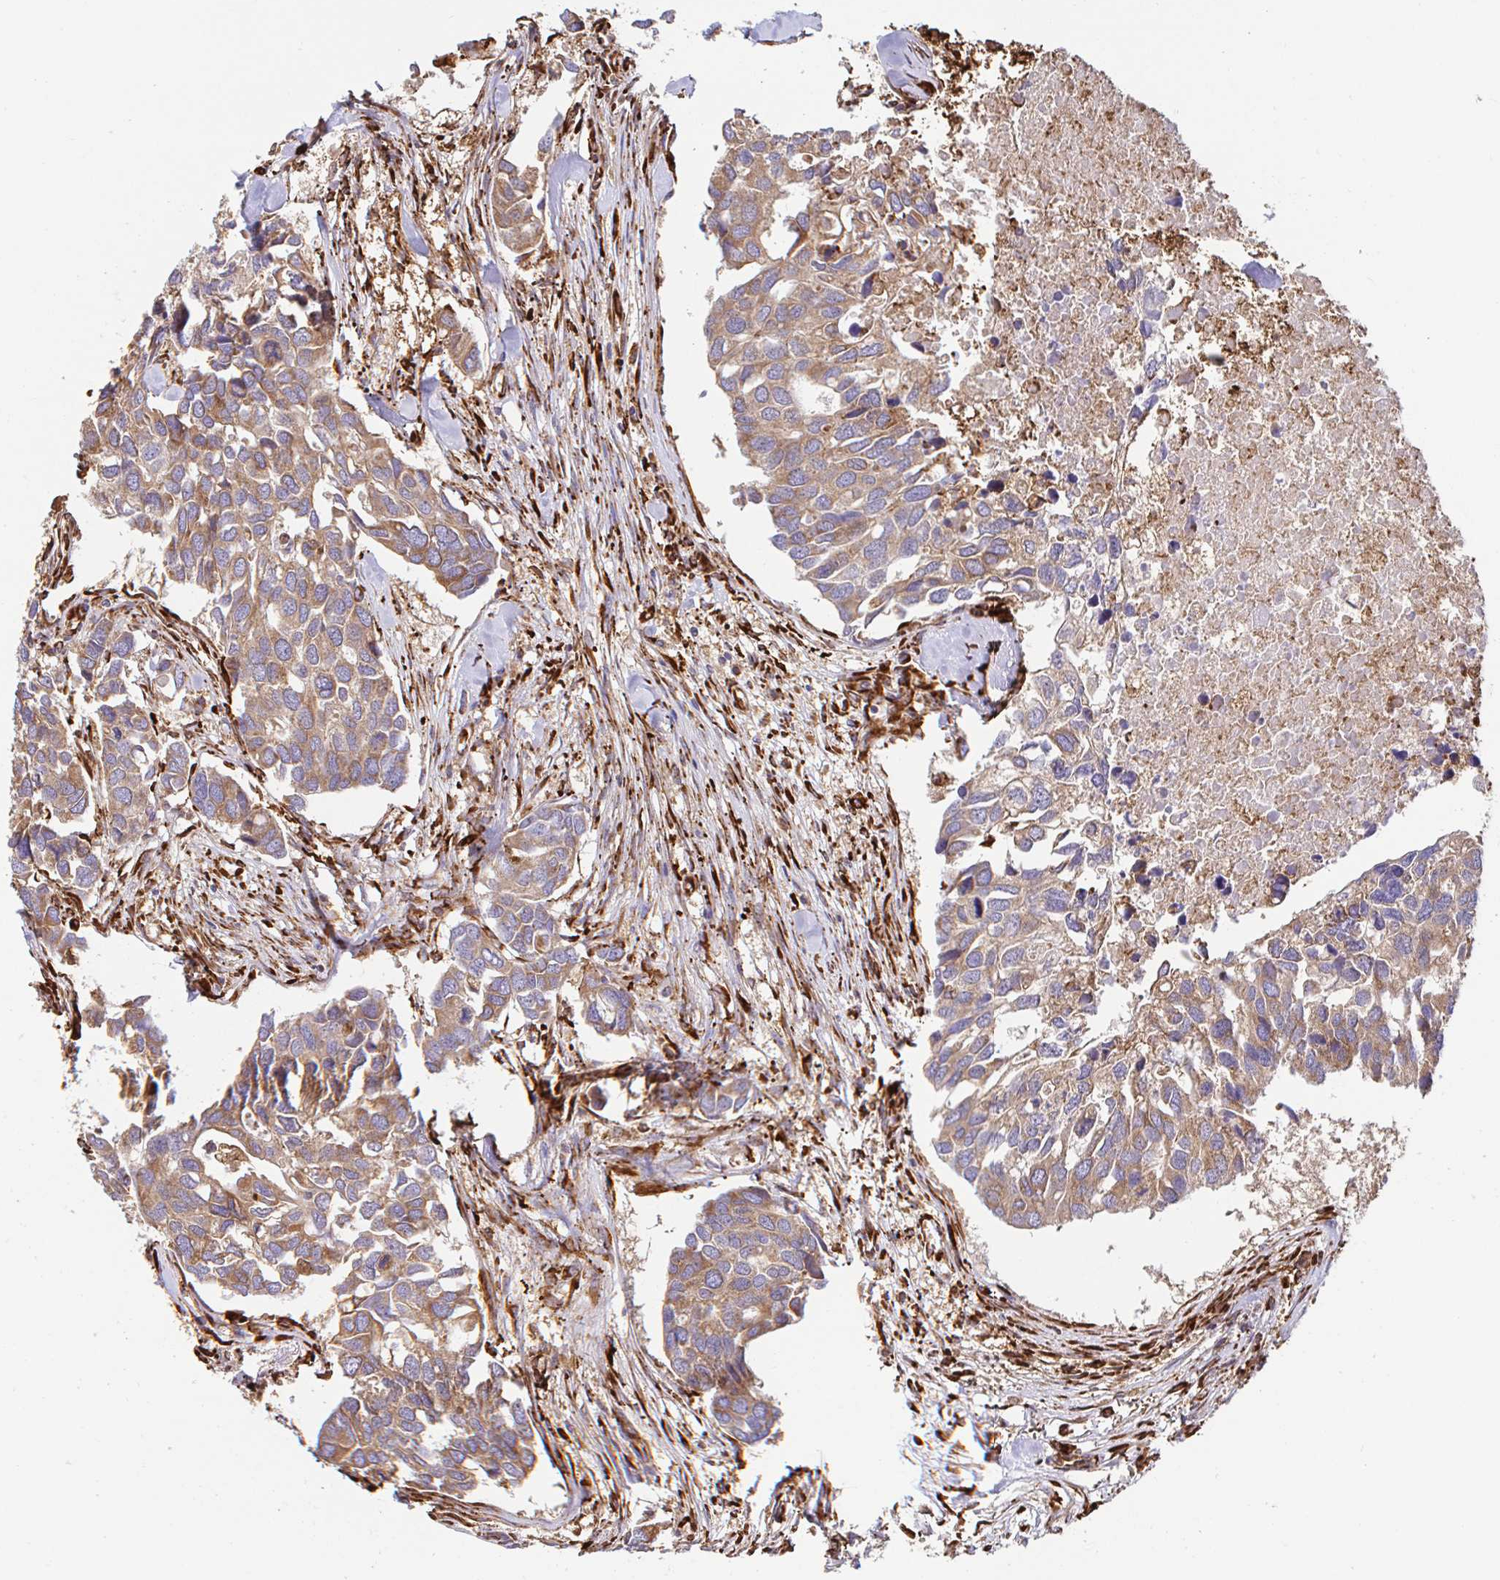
{"staining": {"intensity": "moderate", "quantity": ">75%", "location": "cytoplasmic/membranous"}, "tissue": "breast cancer", "cell_type": "Tumor cells", "image_type": "cancer", "snomed": [{"axis": "morphology", "description": "Duct carcinoma"}, {"axis": "topography", "description": "Breast"}], "caption": "A histopathology image of human breast cancer stained for a protein reveals moderate cytoplasmic/membranous brown staining in tumor cells.", "gene": "MAOA", "patient": {"sex": "female", "age": 83}}